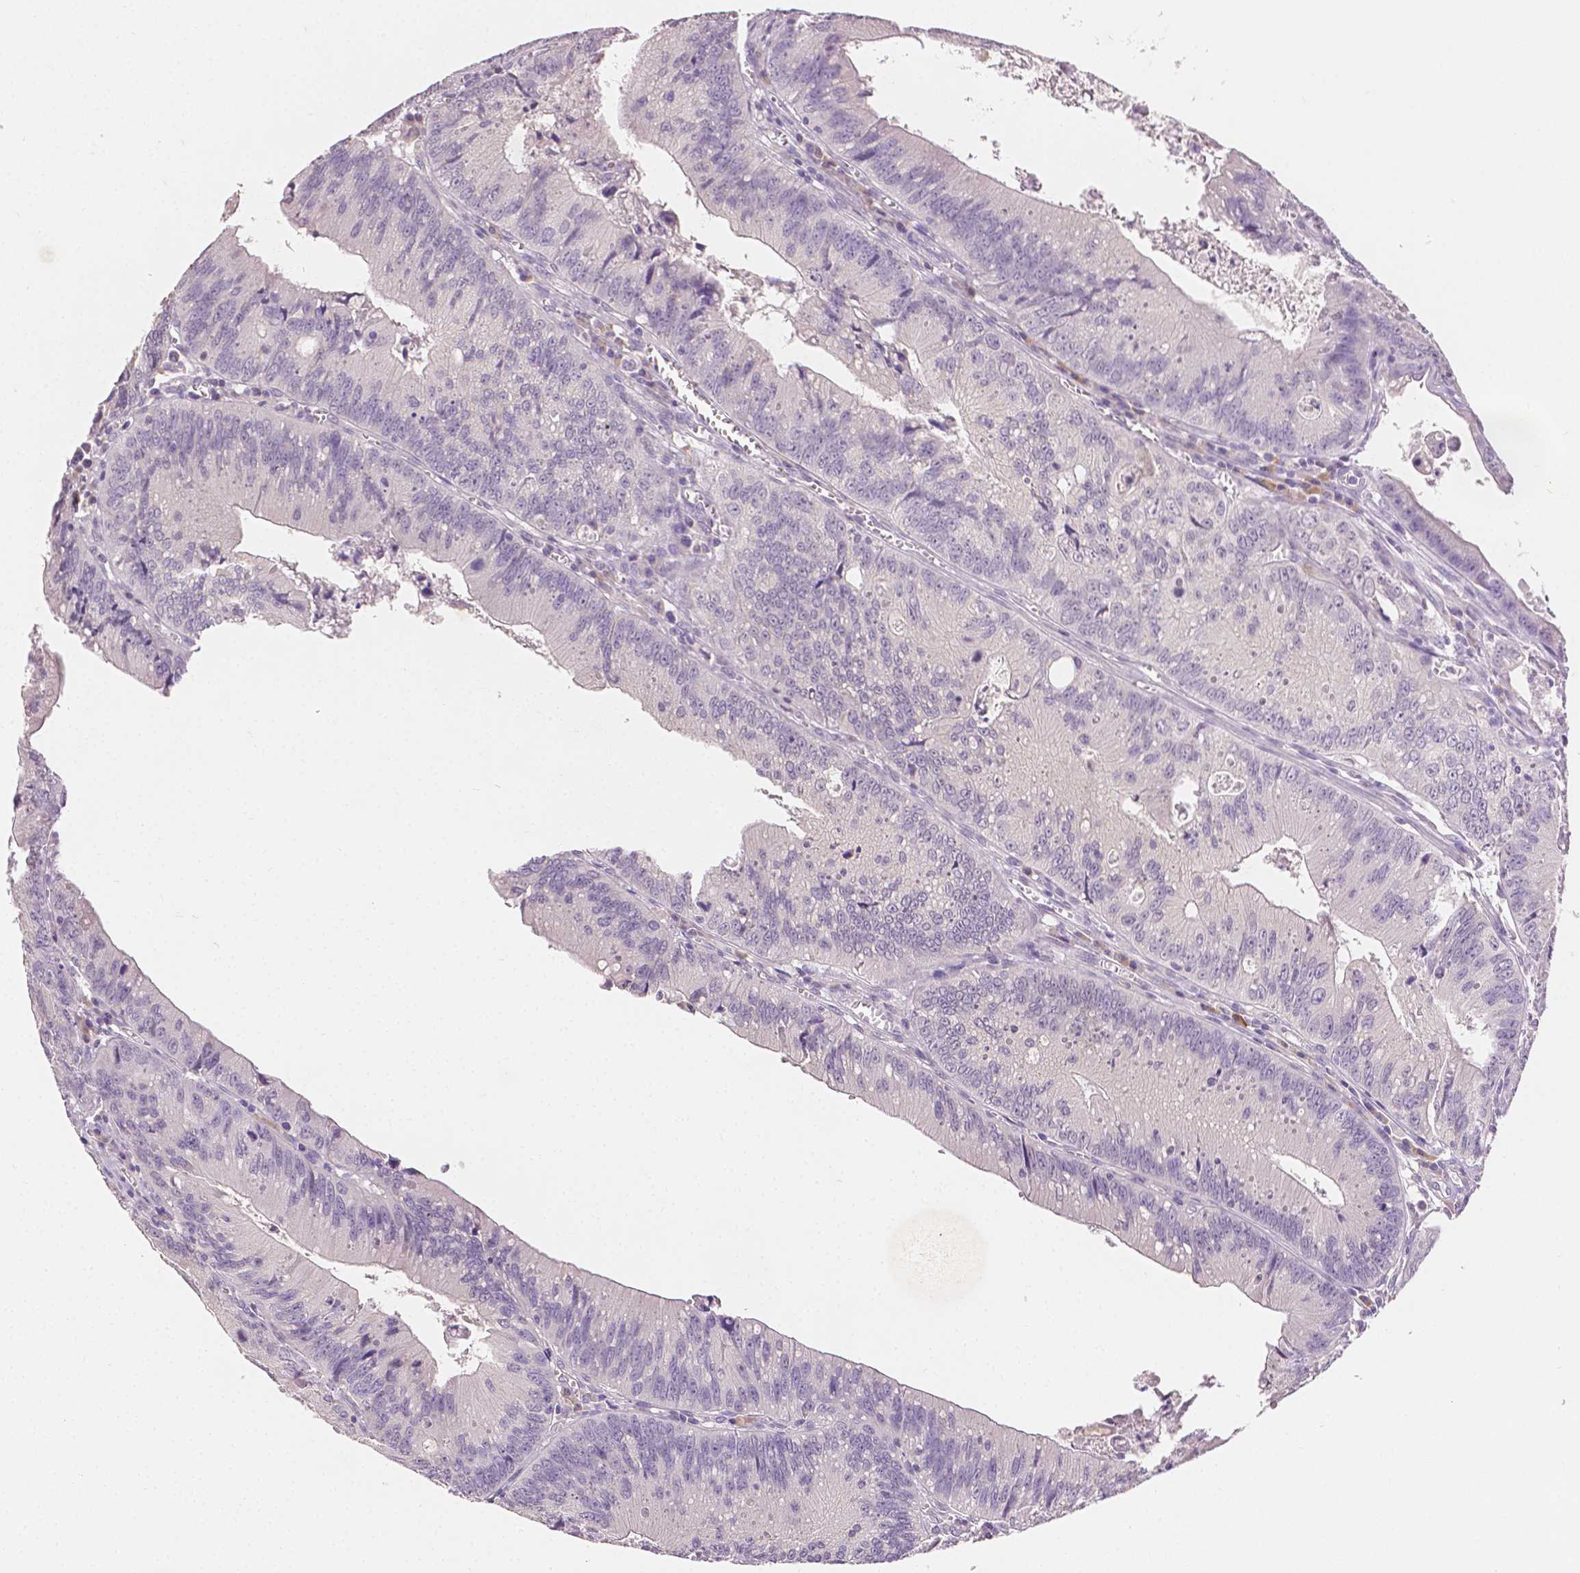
{"staining": {"intensity": "negative", "quantity": "none", "location": "none"}, "tissue": "colorectal cancer", "cell_type": "Tumor cells", "image_type": "cancer", "snomed": [{"axis": "morphology", "description": "Adenocarcinoma, NOS"}, {"axis": "topography", "description": "Rectum"}], "caption": "Colorectal cancer was stained to show a protein in brown. There is no significant staining in tumor cells.", "gene": "TGM1", "patient": {"sex": "female", "age": 81}}